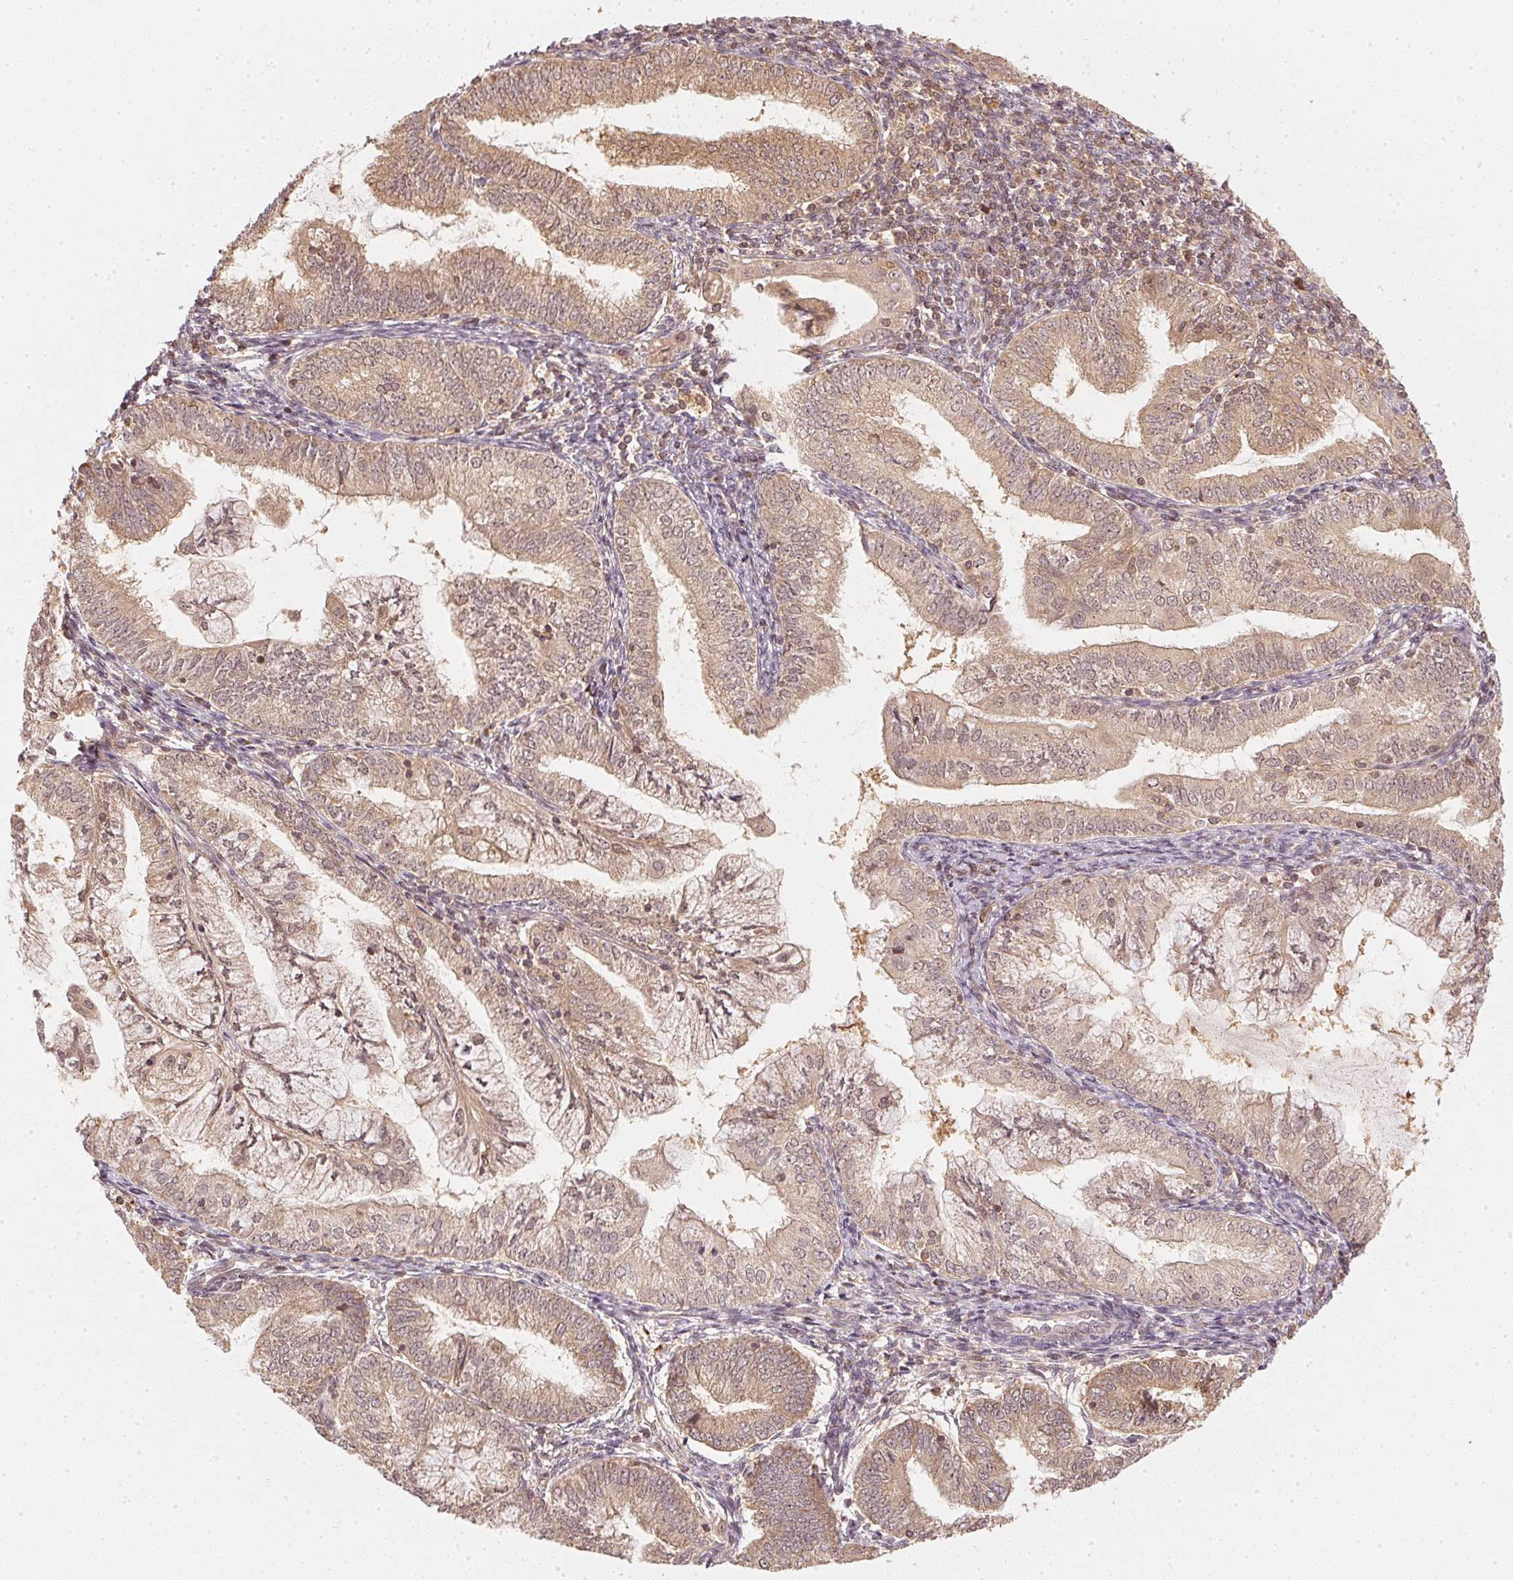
{"staining": {"intensity": "moderate", "quantity": ">75%", "location": "cytoplasmic/membranous,nuclear"}, "tissue": "endometrial cancer", "cell_type": "Tumor cells", "image_type": "cancer", "snomed": [{"axis": "morphology", "description": "Adenocarcinoma, NOS"}, {"axis": "topography", "description": "Endometrium"}], "caption": "Immunohistochemical staining of endometrial adenocarcinoma shows medium levels of moderate cytoplasmic/membranous and nuclear protein positivity in about >75% of tumor cells. (Brightfield microscopy of DAB IHC at high magnification).", "gene": "UBE2L3", "patient": {"sex": "female", "age": 55}}